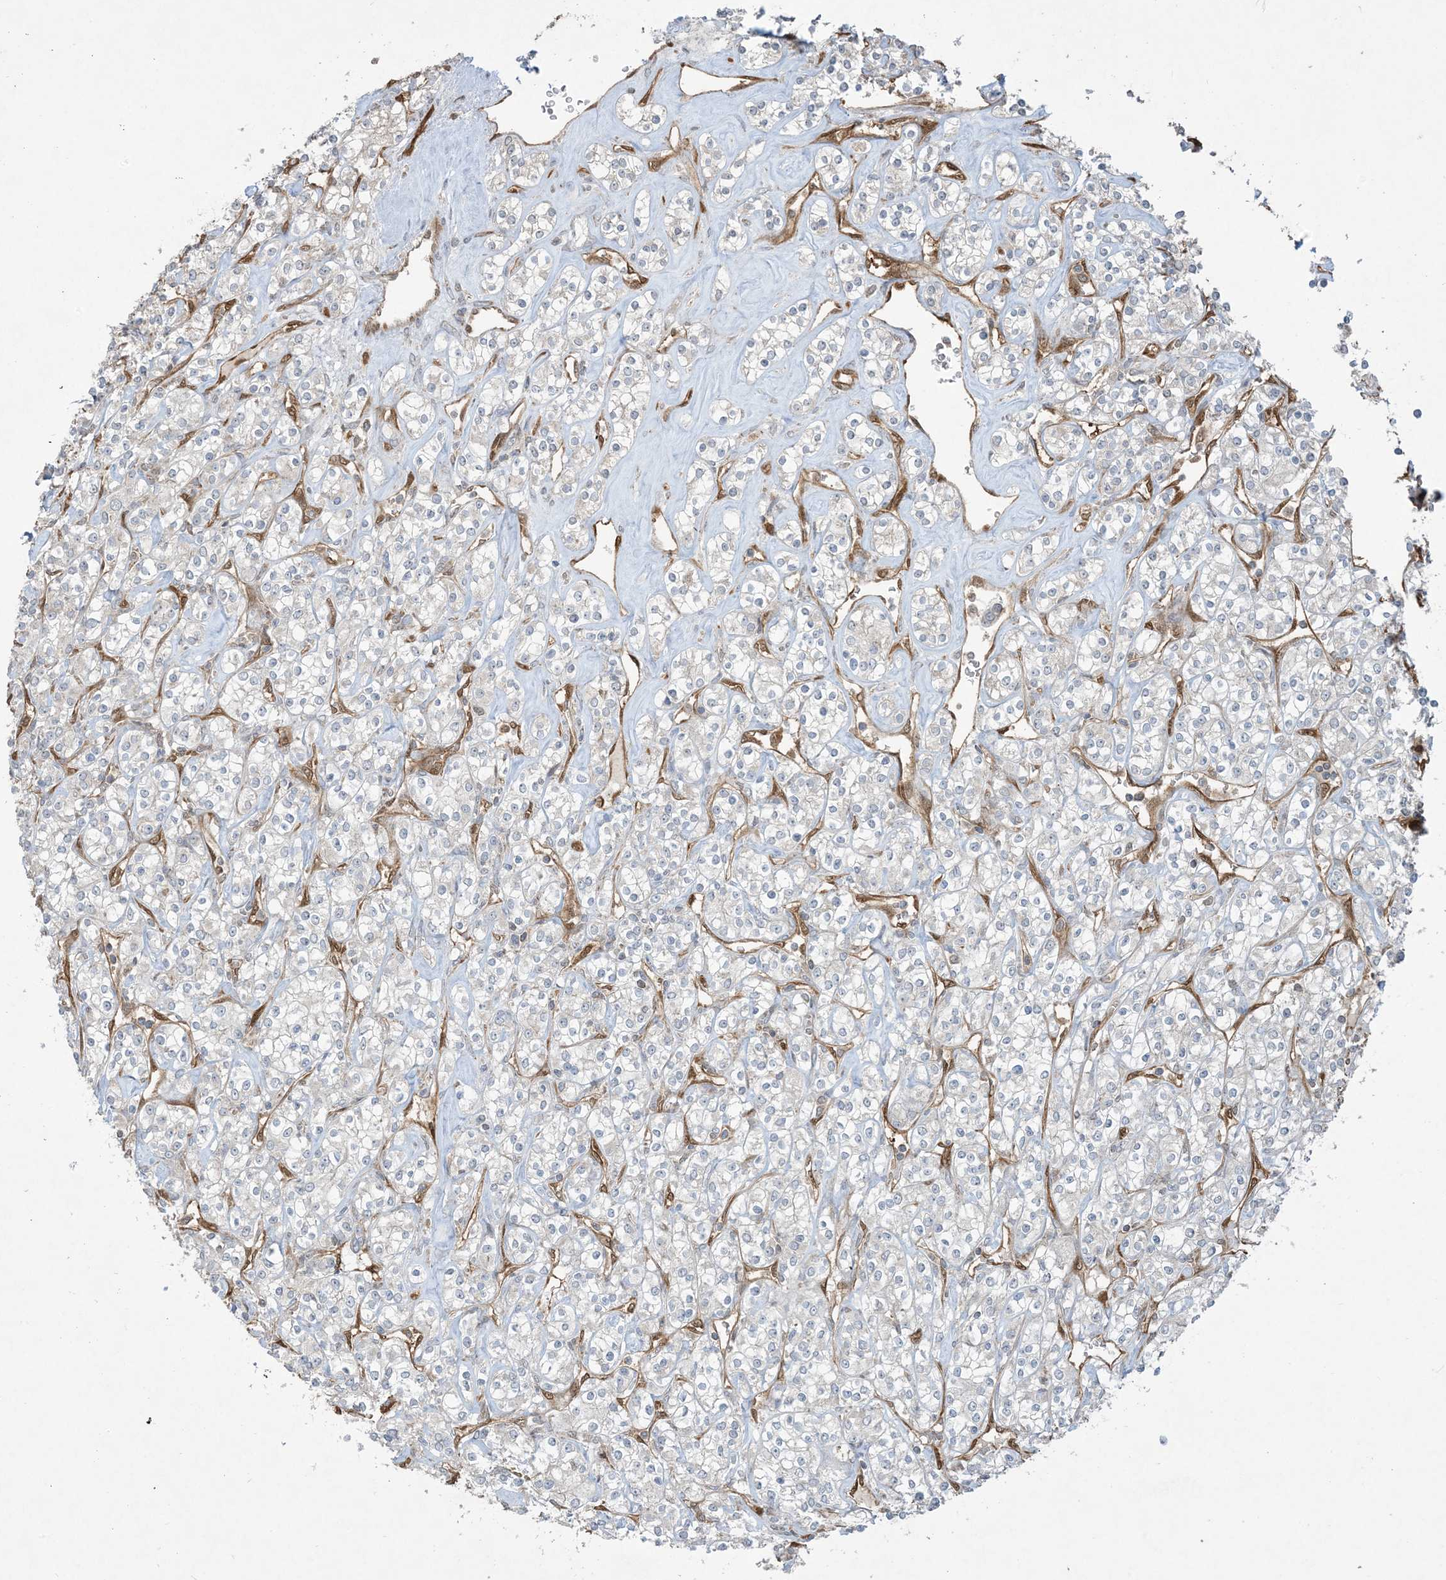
{"staining": {"intensity": "negative", "quantity": "none", "location": "none"}, "tissue": "renal cancer", "cell_type": "Tumor cells", "image_type": "cancer", "snomed": [{"axis": "morphology", "description": "Adenocarcinoma, NOS"}, {"axis": "topography", "description": "Kidney"}], "caption": "Tumor cells are negative for protein expression in human renal cancer (adenocarcinoma). (DAB (3,3'-diaminobenzidine) IHC visualized using brightfield microscopy, high magnification).", "gene": "PPM1F", "patient": {"sex": "male", "age": 77}}